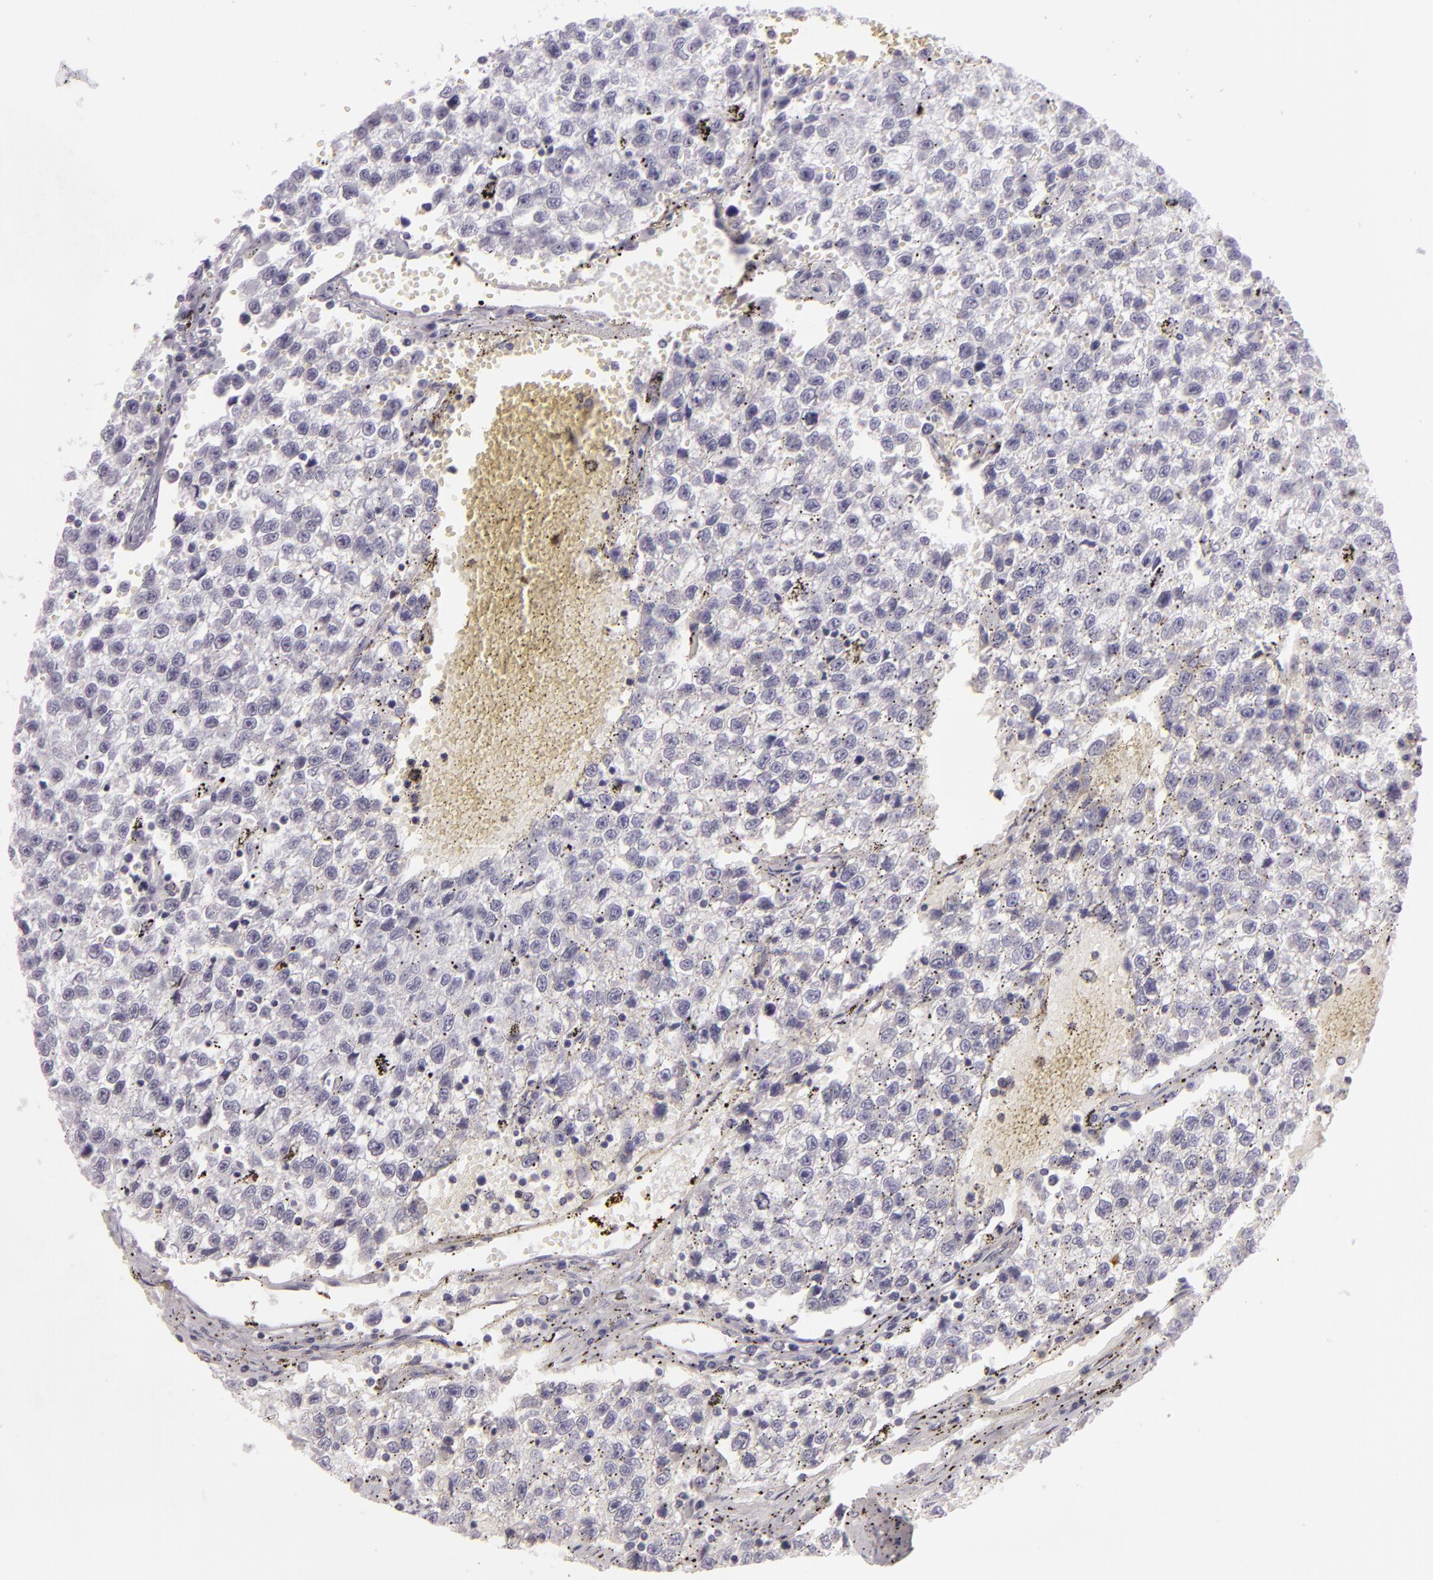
{"staining": {"intensity": "negative", "quantity": "none", "location": "none"}, "tissue": "testis cancer", "cell_type": "Tumor cells", "image_type": "cancer", "snomed": [{"axis": "morphology", "description": "Seminoma, NOS"}, {"axis": "topography", "description": "Testis"}], "caption": "IHC histopathology image of neoplastic tissue: testis seminoma stained with DAB (3,3'-diaminobenzidine) reveals no significant protein staining in tumor cells.", "gene": "MCM3", "patient": {"sex": "male", "age": 35}}